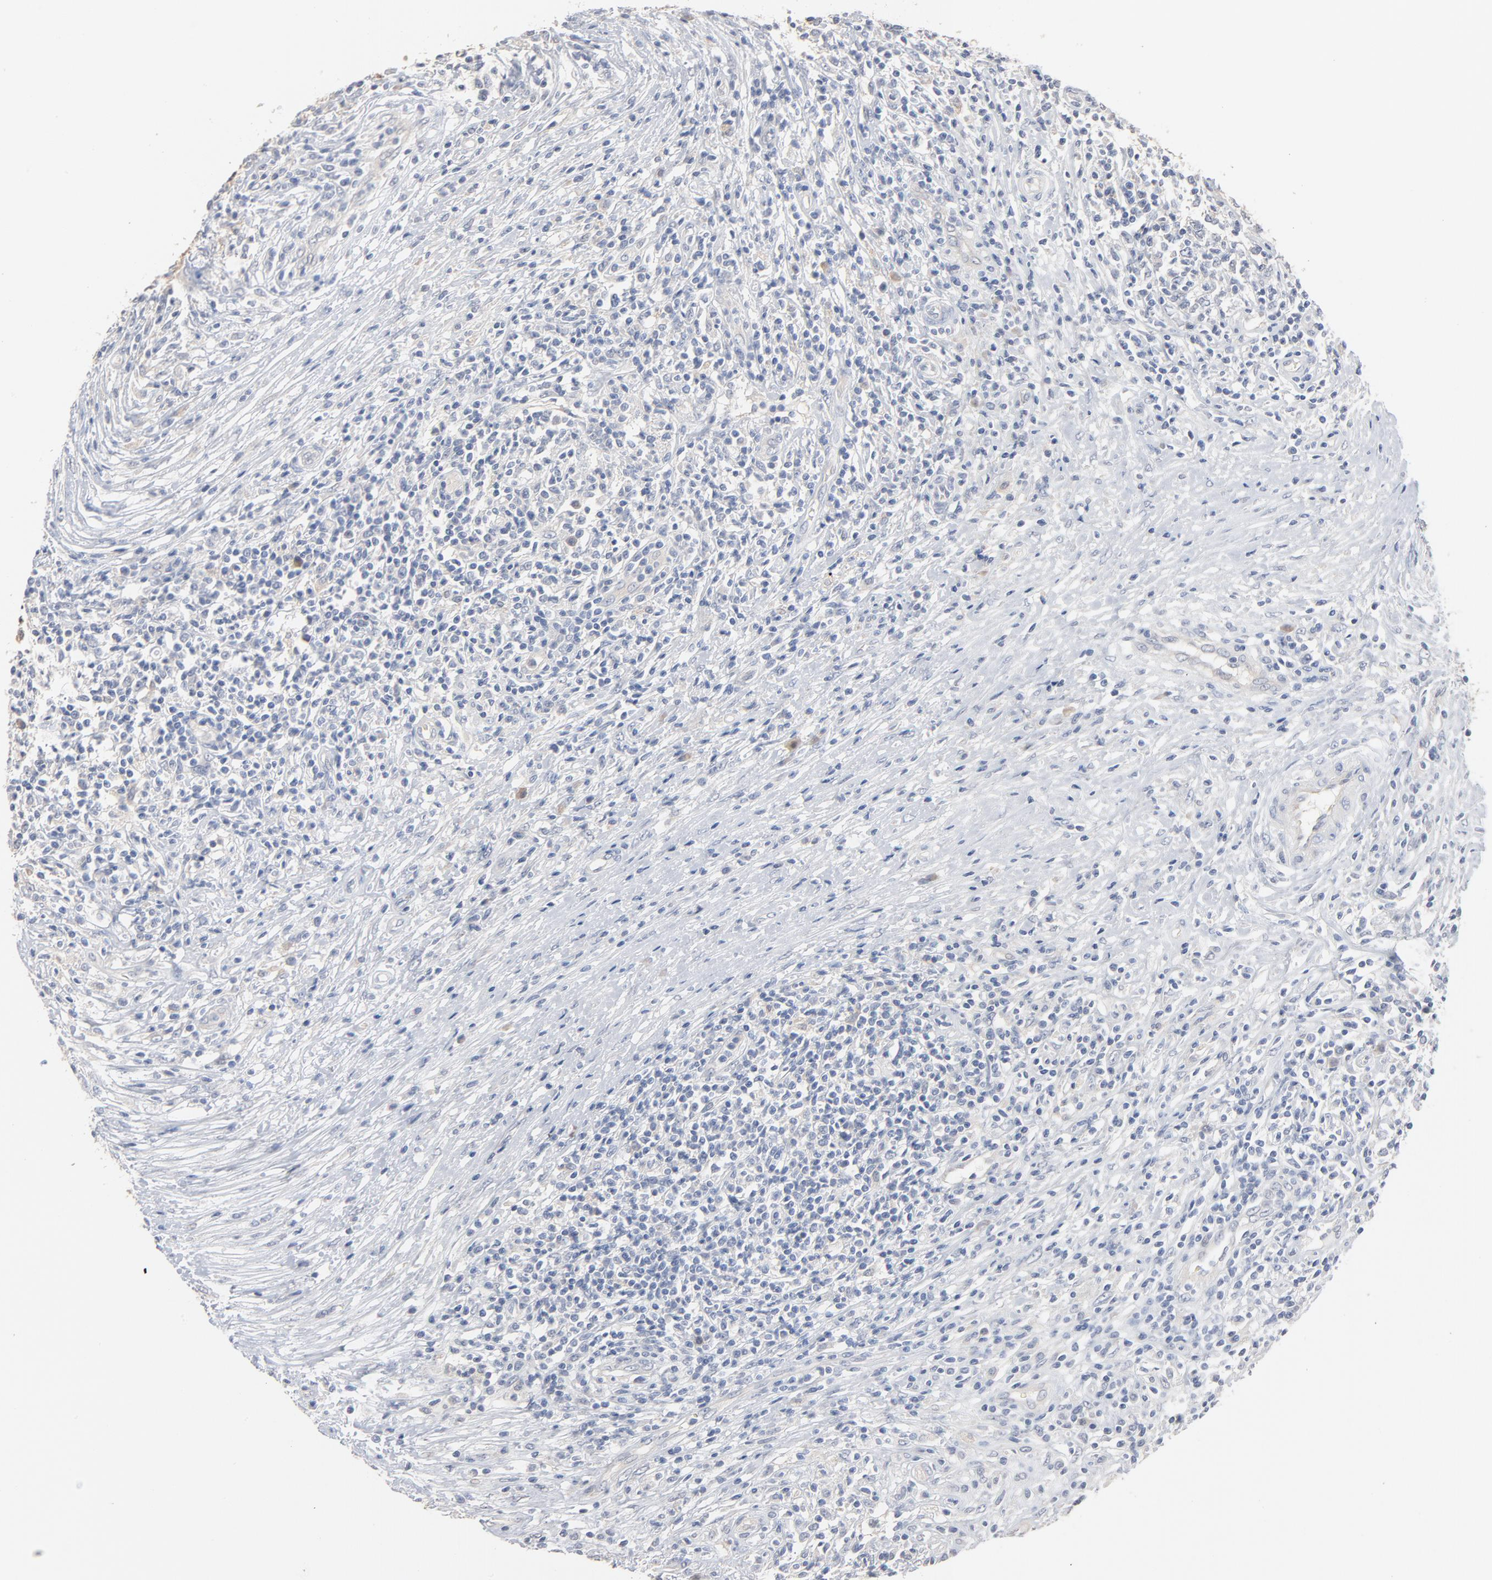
{"staining": {"intensity": "negative", "quantity": "none", "location": "none"}, "tissue": "lymphoma", "cell_type": "Tumor cells", "image_type": "cancer", "snomed": [{"axis": "morphology", "description": "Malignant lymphoma, non-Hodgkin's type, High grade"}, {"axis": "topography", "description": "Lymph node"}], "caption": "Tumor cells show no significant positivity in lymphoma.", "gene": "EPCAM", "patient": {"sex": "female", "age": 84}}